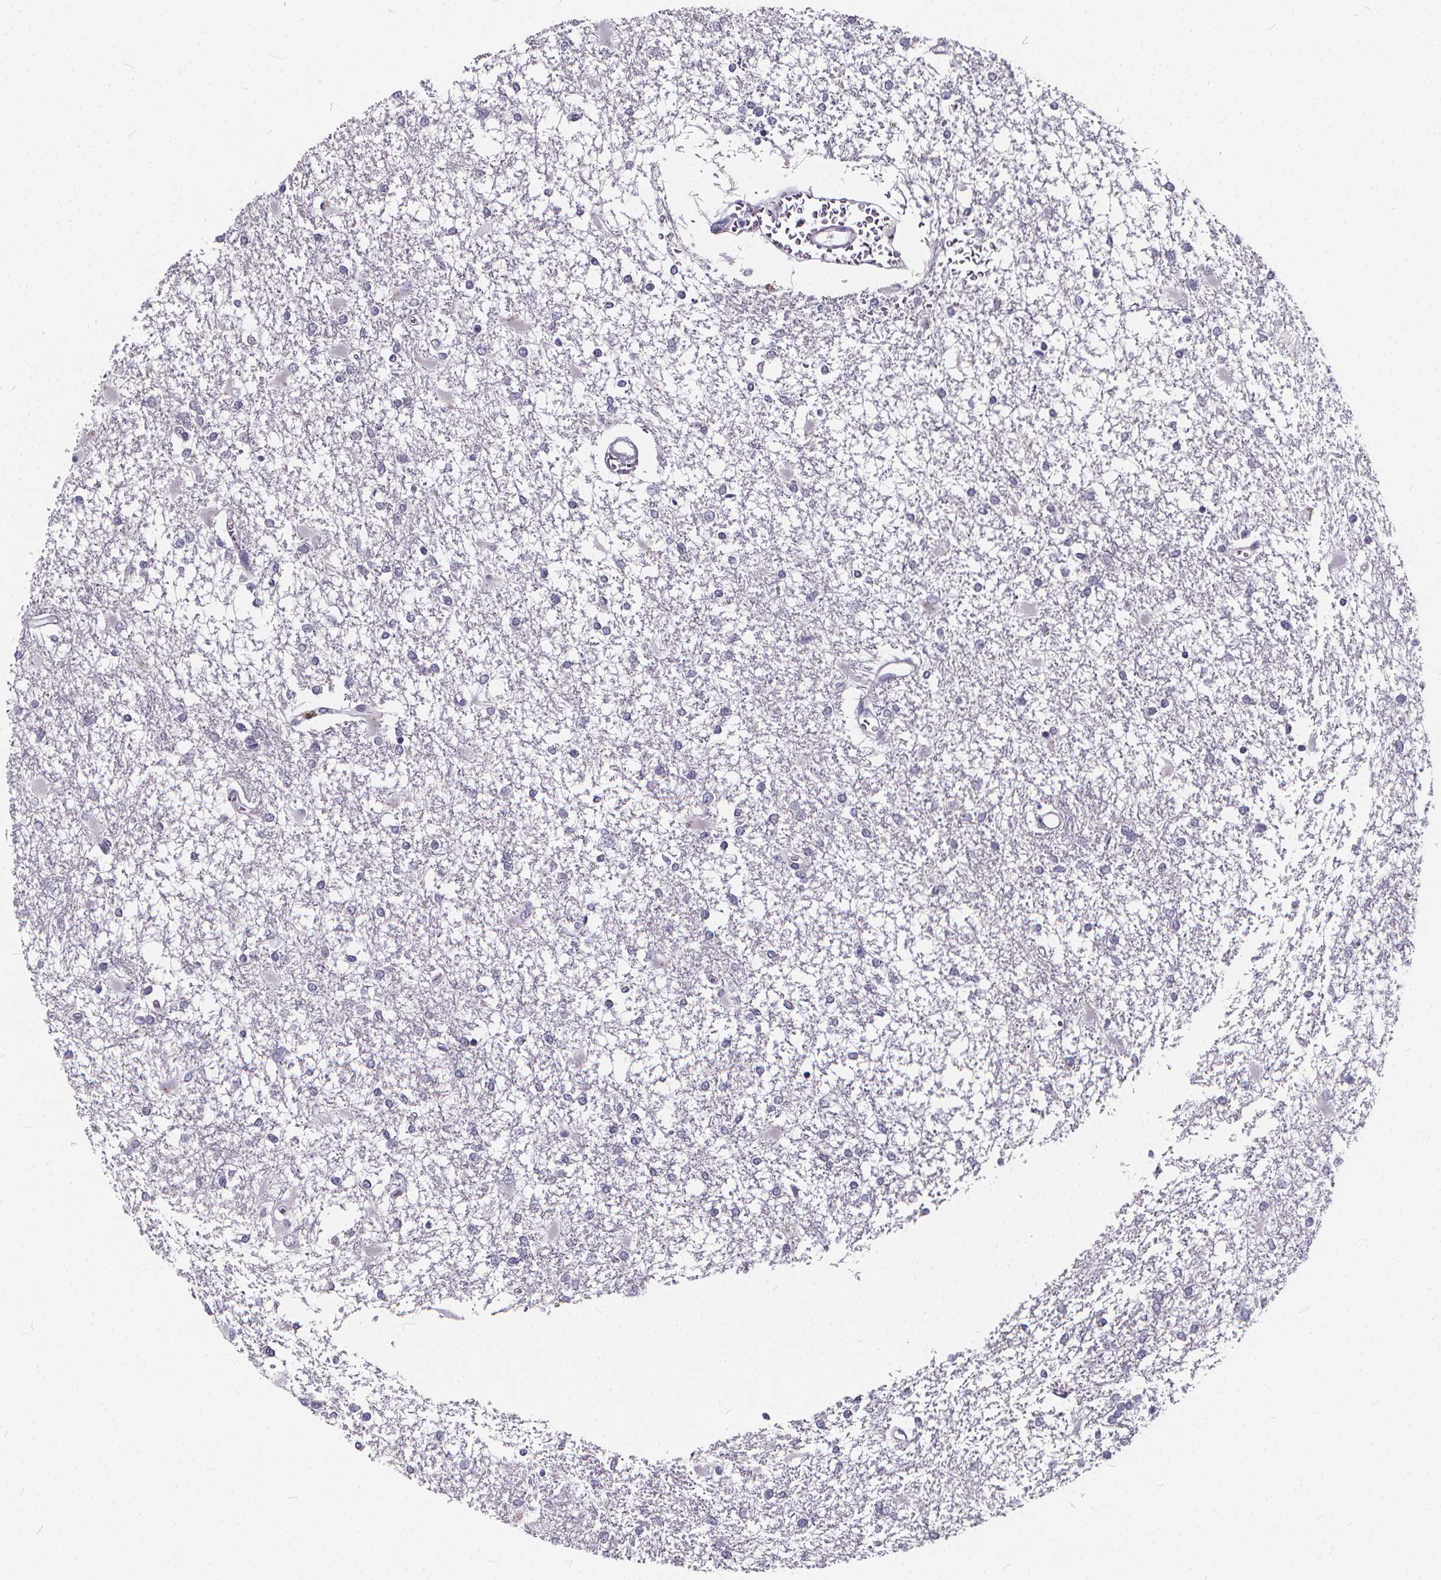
{"staining": {"intensity": "negative", "quantity": "none", "location": "none"}, "tissue": "glioma", "cell_type": "Tumor cells", "image_type": "cancer", "snomed": [{"axis": "morphology", "description": "Glioma, malignant, High grade"}, {"axis": "topography", "description": "Cerebral cortex"}], "caption": "Immunohistochemistry photomicrograph of malignant high-grade glioma stained for a protein (brown), which exhibits no expression in tumor cells.", "gene": "SPEF2", "patient": {"sex": "male", "age": 79}}